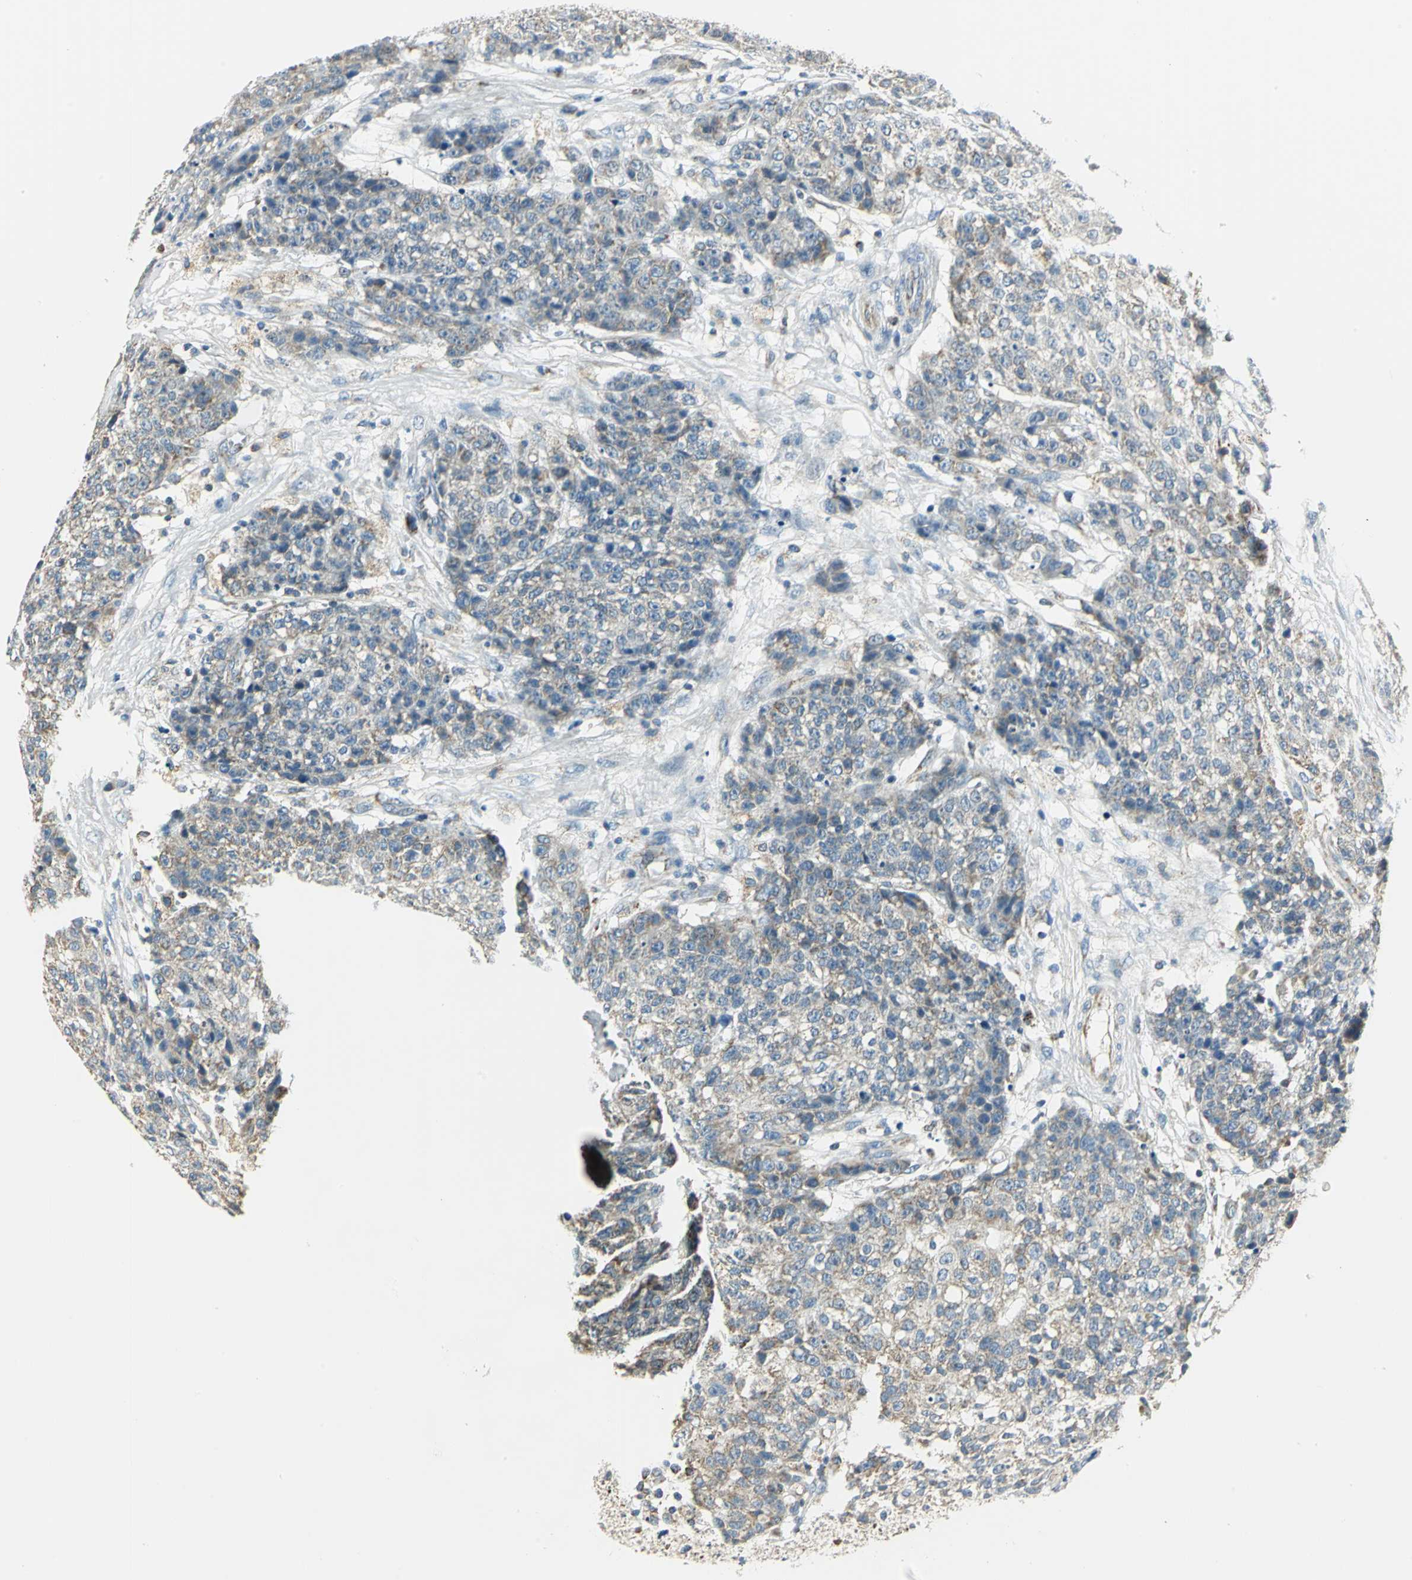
{"staining": {"intensity": "weak", "quantity": ">75%", "location": "cytoplasmic/membranous"}, "tissue": "ovarian cancer", "cell_type": "Tumor cells", "image_type": "cancer", "snomed": [{"axis": "morphology", "description": "Carcinoma, endometroid"}, {"axis": "topography", "description": "Ovary"}], "caption": "Tumor cells reveal low levels of weak cytoplasmic/membranous positivity in about >75% of cells in ovarian cancer (endometroid carcinoma).", "gene": "ACADM", "patient": {"sex": "female", "age": 42}}